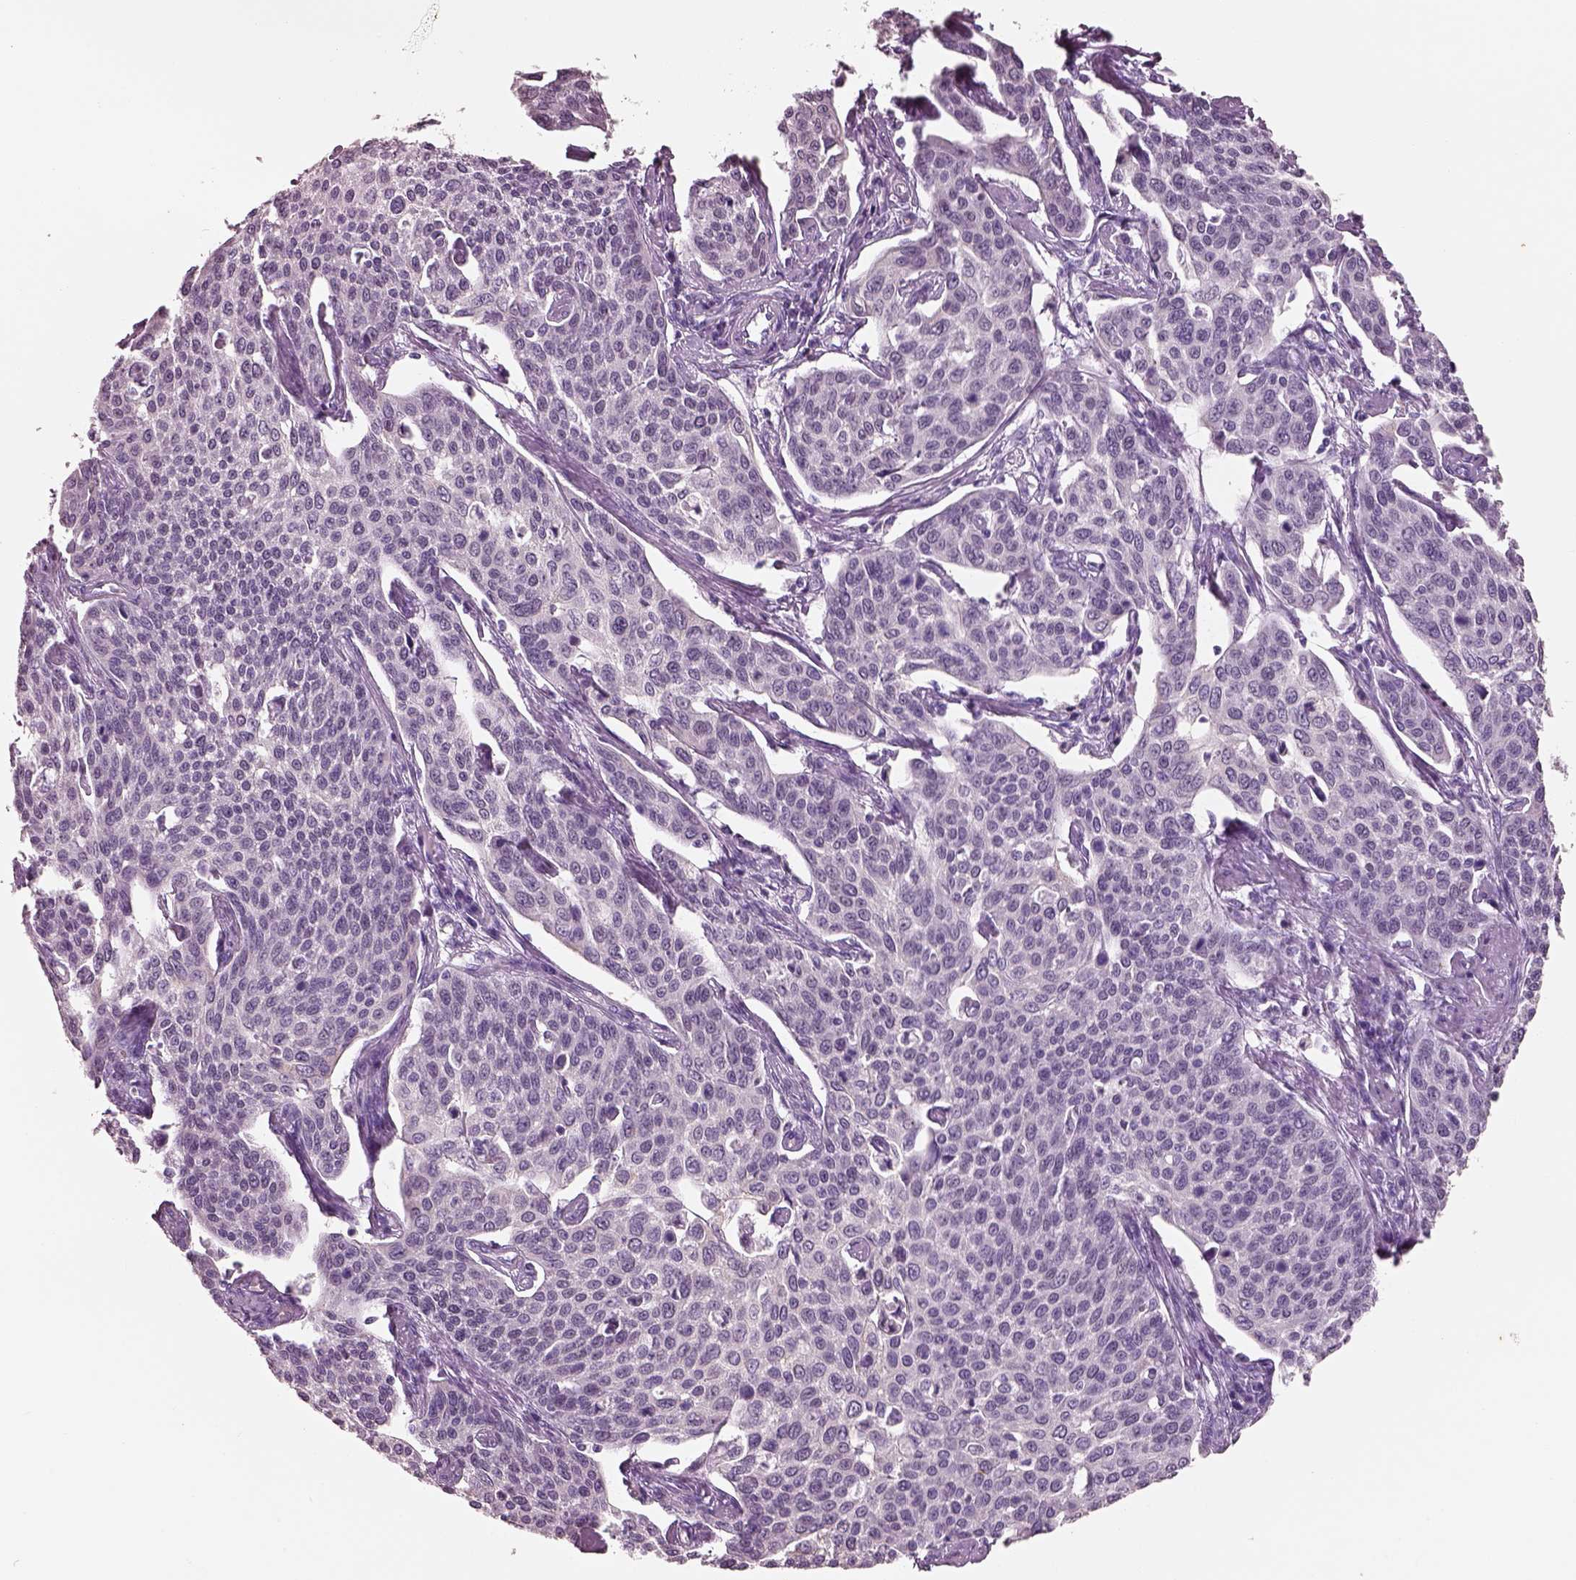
{"staining": {"intensity": "negative", "quantity": "none", "location": "none"}, "tissue": "cervical cancer", "cell_type": "Tumor cells", "image_type": "cancer", "snomed": [{"axis": "morphology", "description": "Squamous cell carcinoma, NOS"}, {"axis": "topography", "description": "Cervix"}], "caption": "High magnification brightfield microscopy of cervical cancer (squamous cell carcinoma) stained with DAB (3,3'-diaminobenzidine) (brown) and counterstained with hematoxylin (blue): tumor cells show no significant staining. Brightfield microscopy of IHC stained with DAB (brown) and hematoxylin (blue), captured at high magnification.", "gene": "ELSPBP1", "patient": {"sex": "female", "age": 34}}